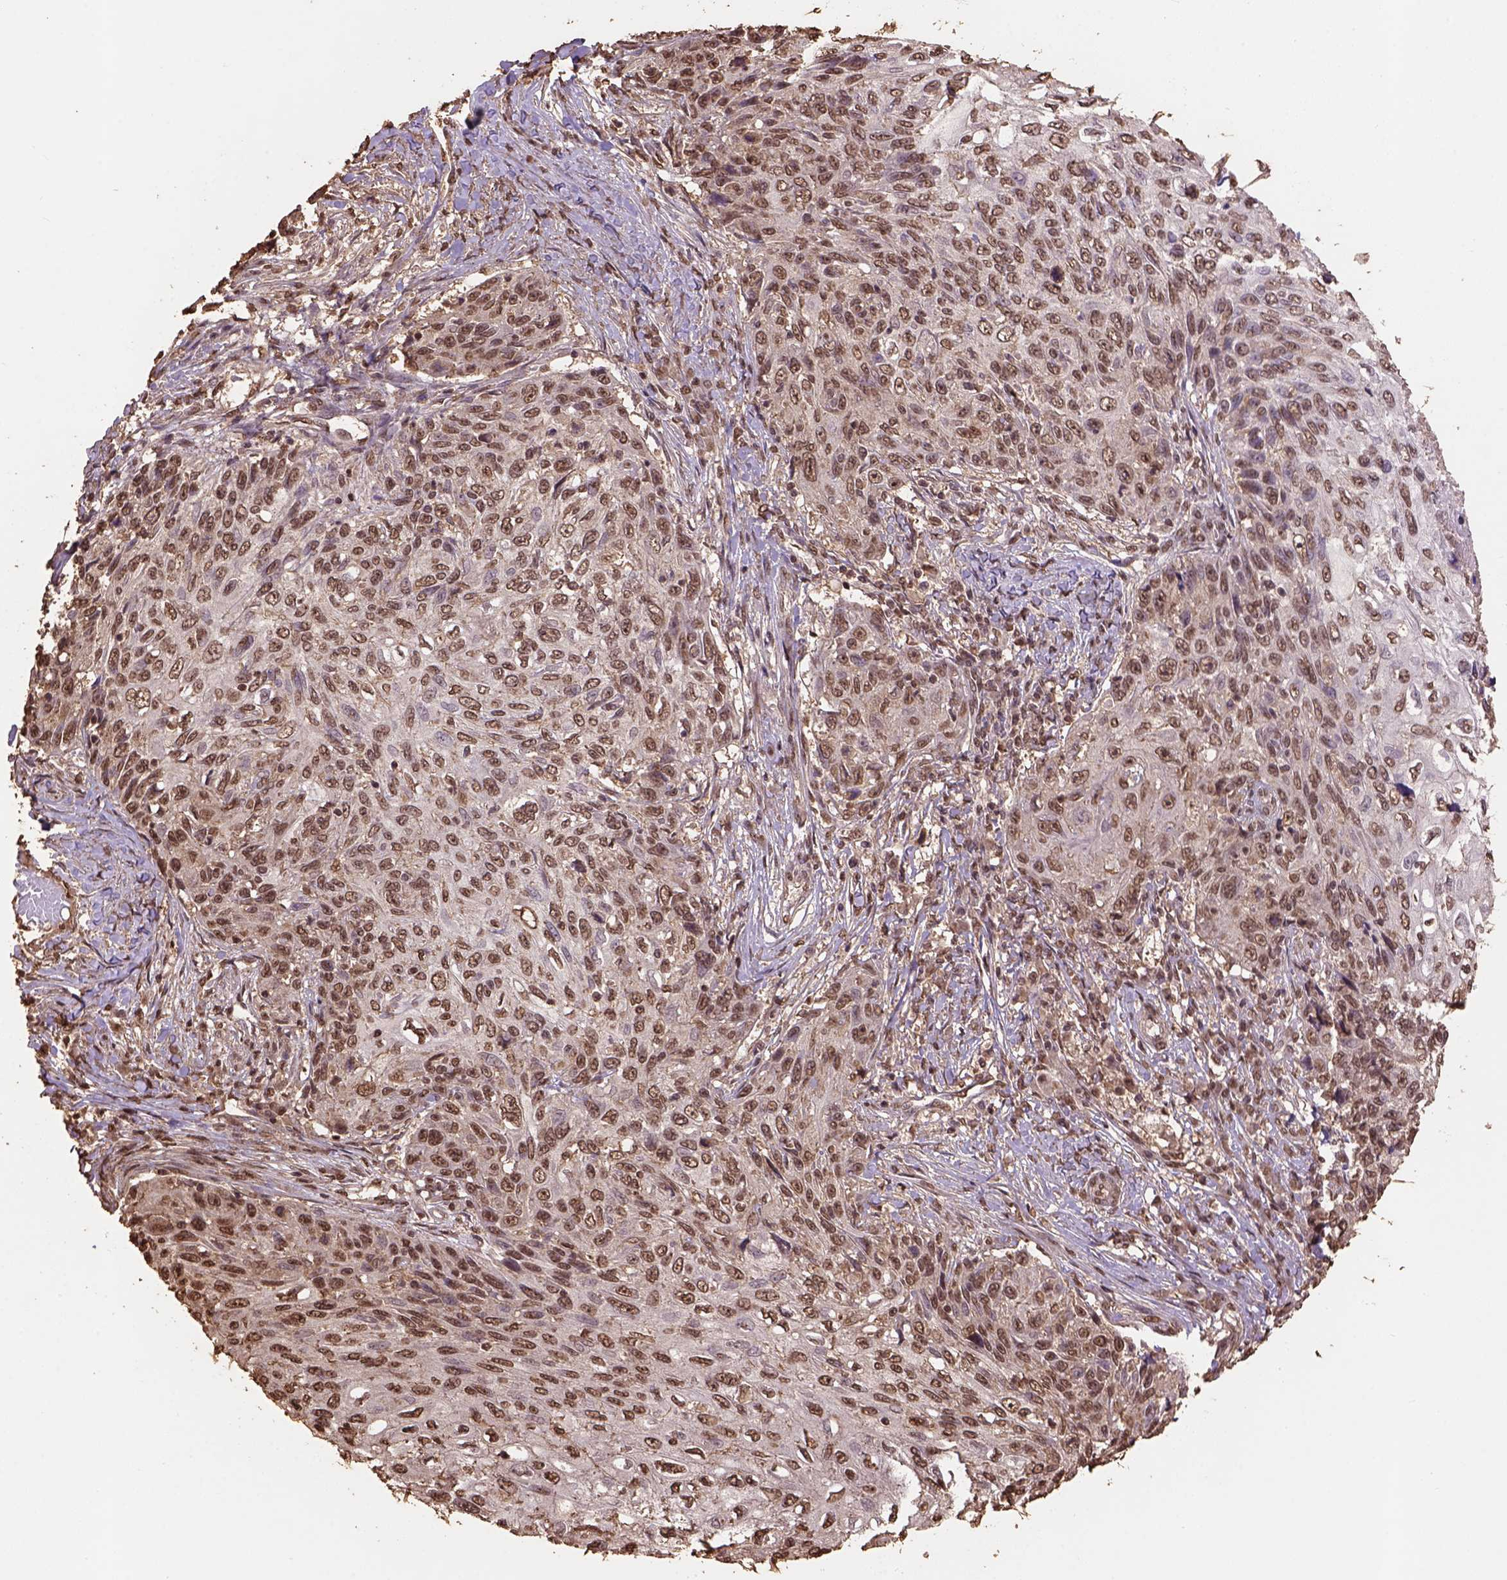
{"staining": {"intensity": "moderate", "quantity": ">75%", "location": "nuclear"}, "tissue": "skin cancer", "cell_type": "Tumor cells", "image_type": "cancer", "snomed": [{"axis": "morphology", "description": "Squamous cell carcinoma, NOS"}, {"axis": "topography", "description": "Skin"}], "caption": "Moderate nuclear expression for a protein is identified in about >75% of tumor cells of skin cancer (squamous cell carcinoma) using immunohistochemistry (IHC).", "gene": "CSTF2T", "patient": {"sex": "male", "age": 92}}